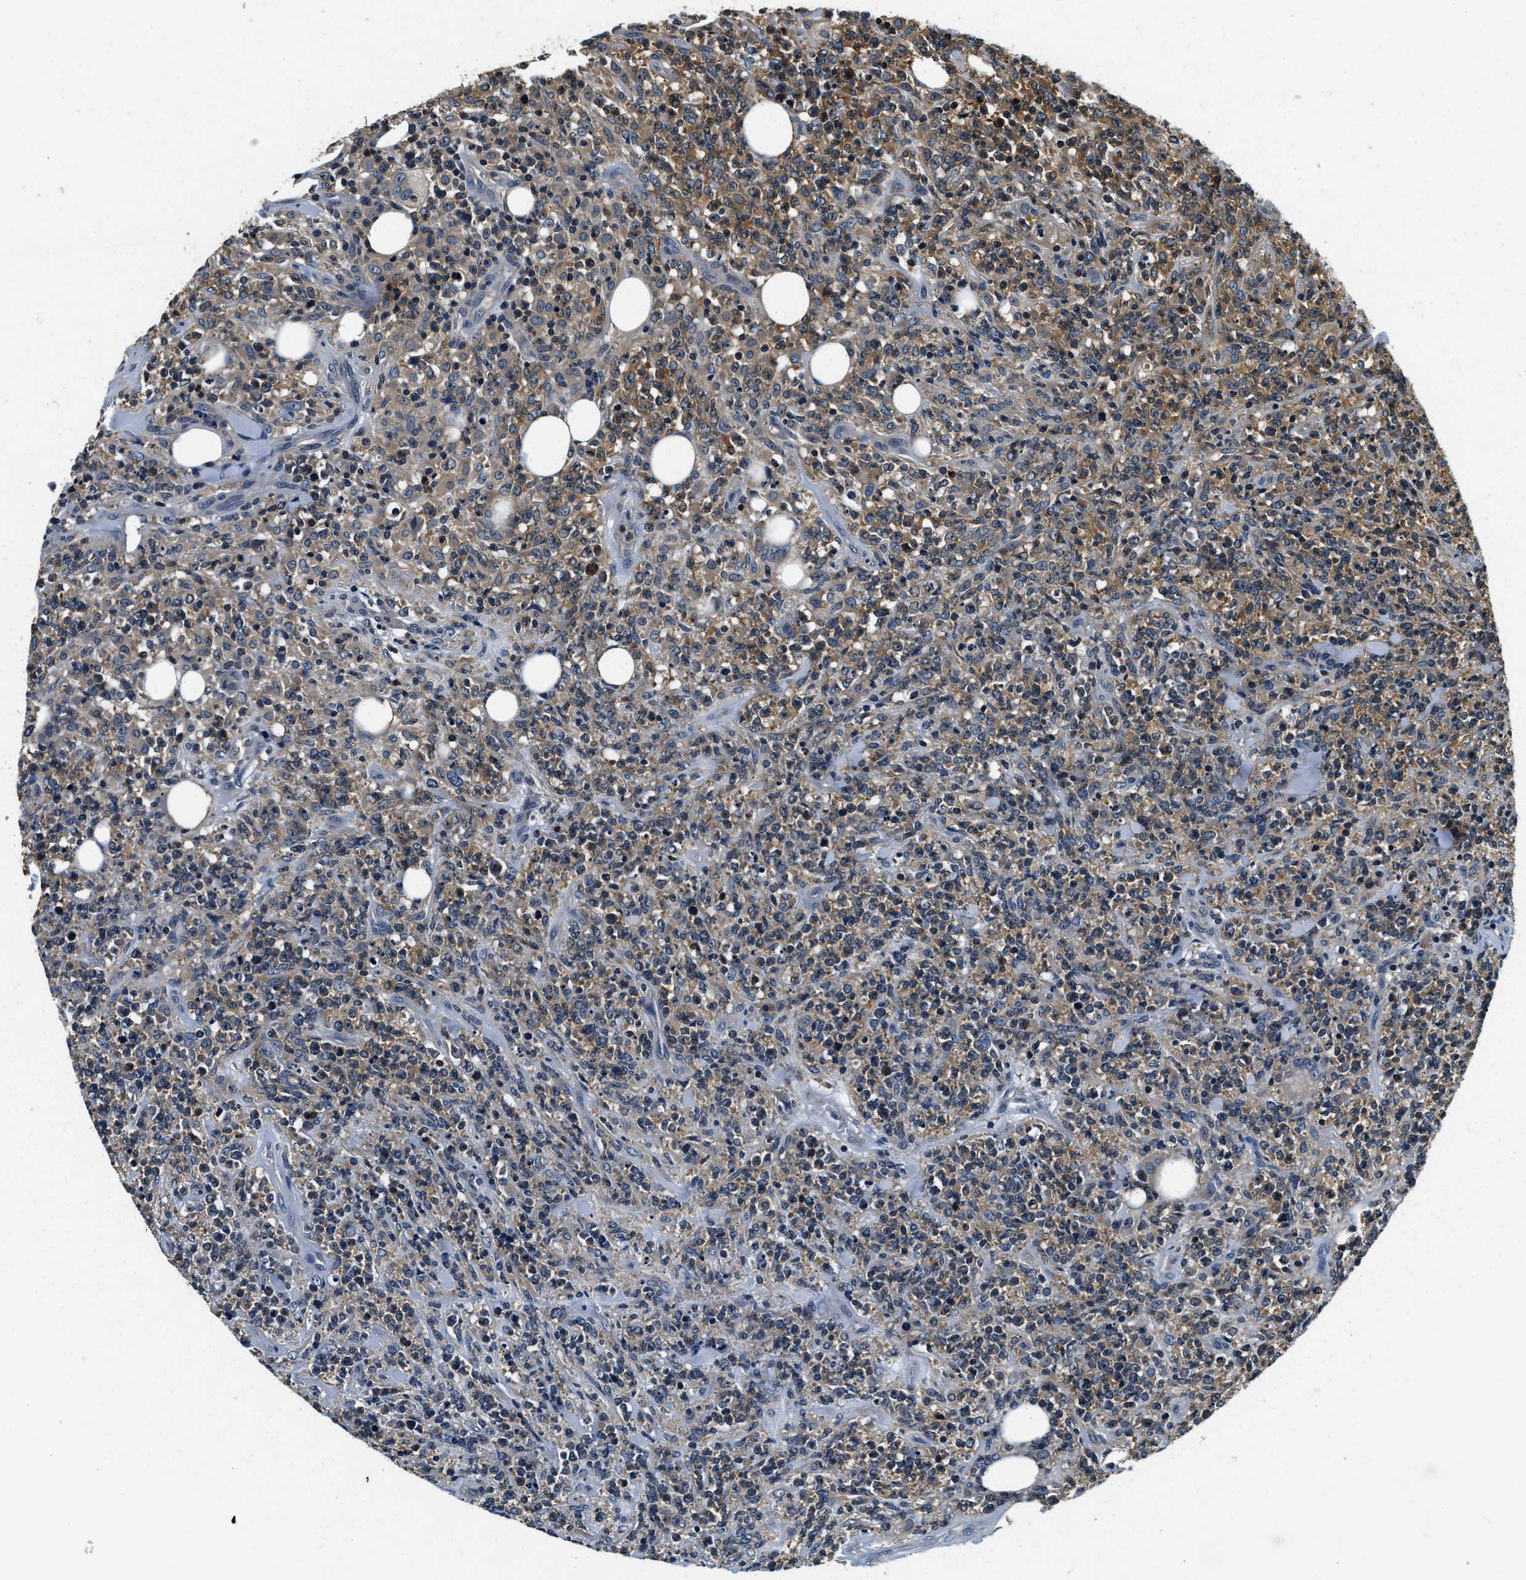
{"staining": {"intensity": "moderate", "quantity": ">75%", "location": "cytoplasmic/membranous"}, "tissue": "lymphoma", "cell_type": "Tumor cells", "image_type": "cancer", "snomed": [{"axis": "morphology", "description": "Malignant lymphoma, non-Hodgkin's type, High grade"}, {"axis": "topography", "description": "Soft tissue"}], "caption": "Tumor cells exhibit medium levels of moderate cytoplasmic/membranous staining in about >75% of cells in human lymphoma.", "gene": "RESF1", "patient": {"sex": "male", "age": 18}}